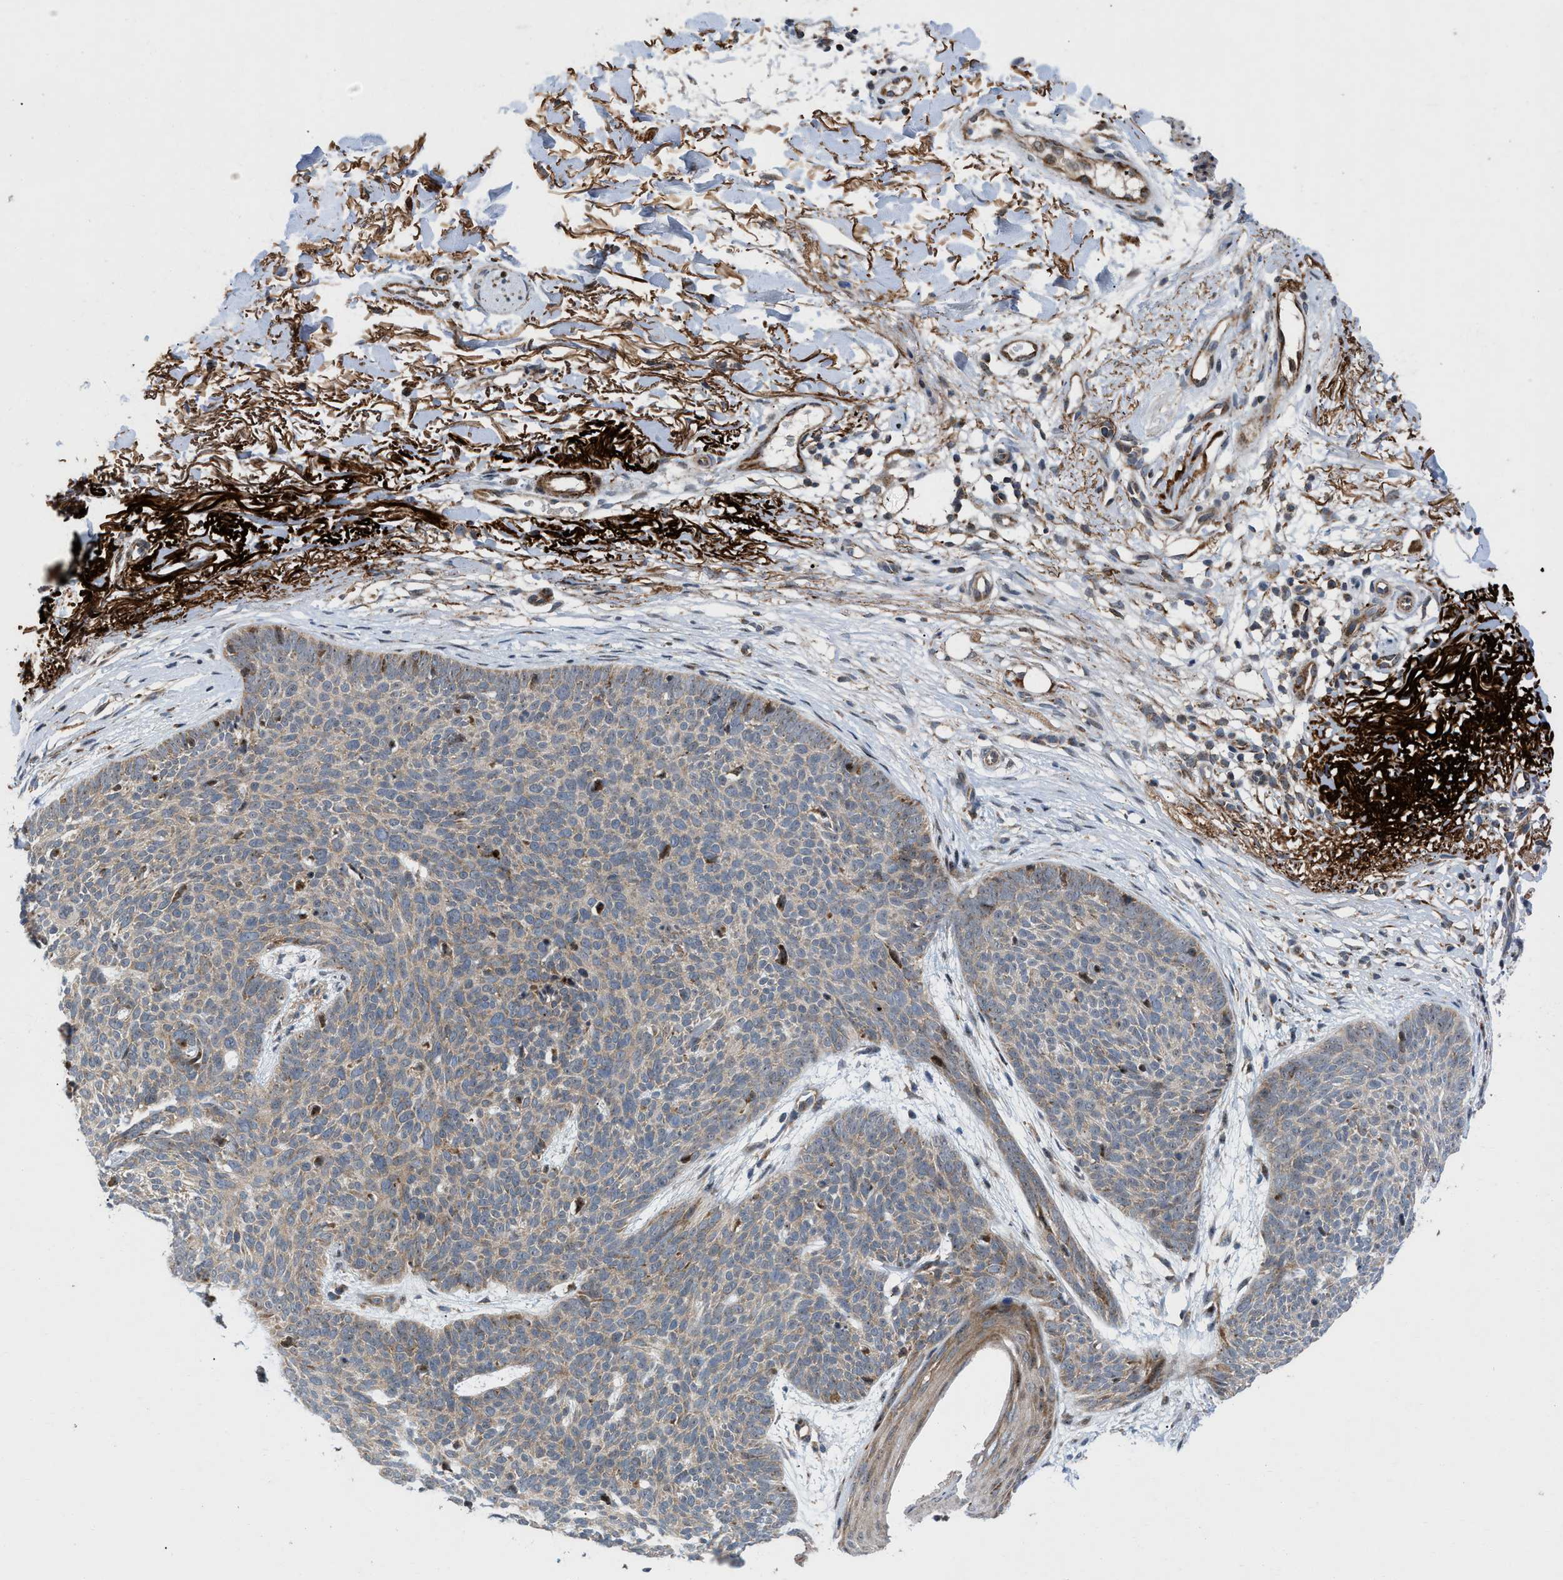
{"staining": {"intensity": "weak", "quantity": ">75%", "location": "cytoplasmic/membranous"}, "tissue": "skin cancer", "cell_type": "Tumor cells", "image_type": "cancer", "snomed": [{"axis": "morphology", "description": "Normal tissue, NOS"}, {"axis": "morphology", "description": "Basal cell carcinoma"}, {"axis": "topography", "description": "Skin"}], "caption": "Immunohistochemistry (IHC) micrograph of neoplastic tissue: basal cell carcinoma (skin) stained using immunohistochemistry shows low levels of weak protein expression localized specifically in the cytoplasmic/membranous of tumor cells, appearing as a cytoplasmic/membranous brown color.", "gene": "AP3M2", "patient": {"sex": "female", "age": 70}}